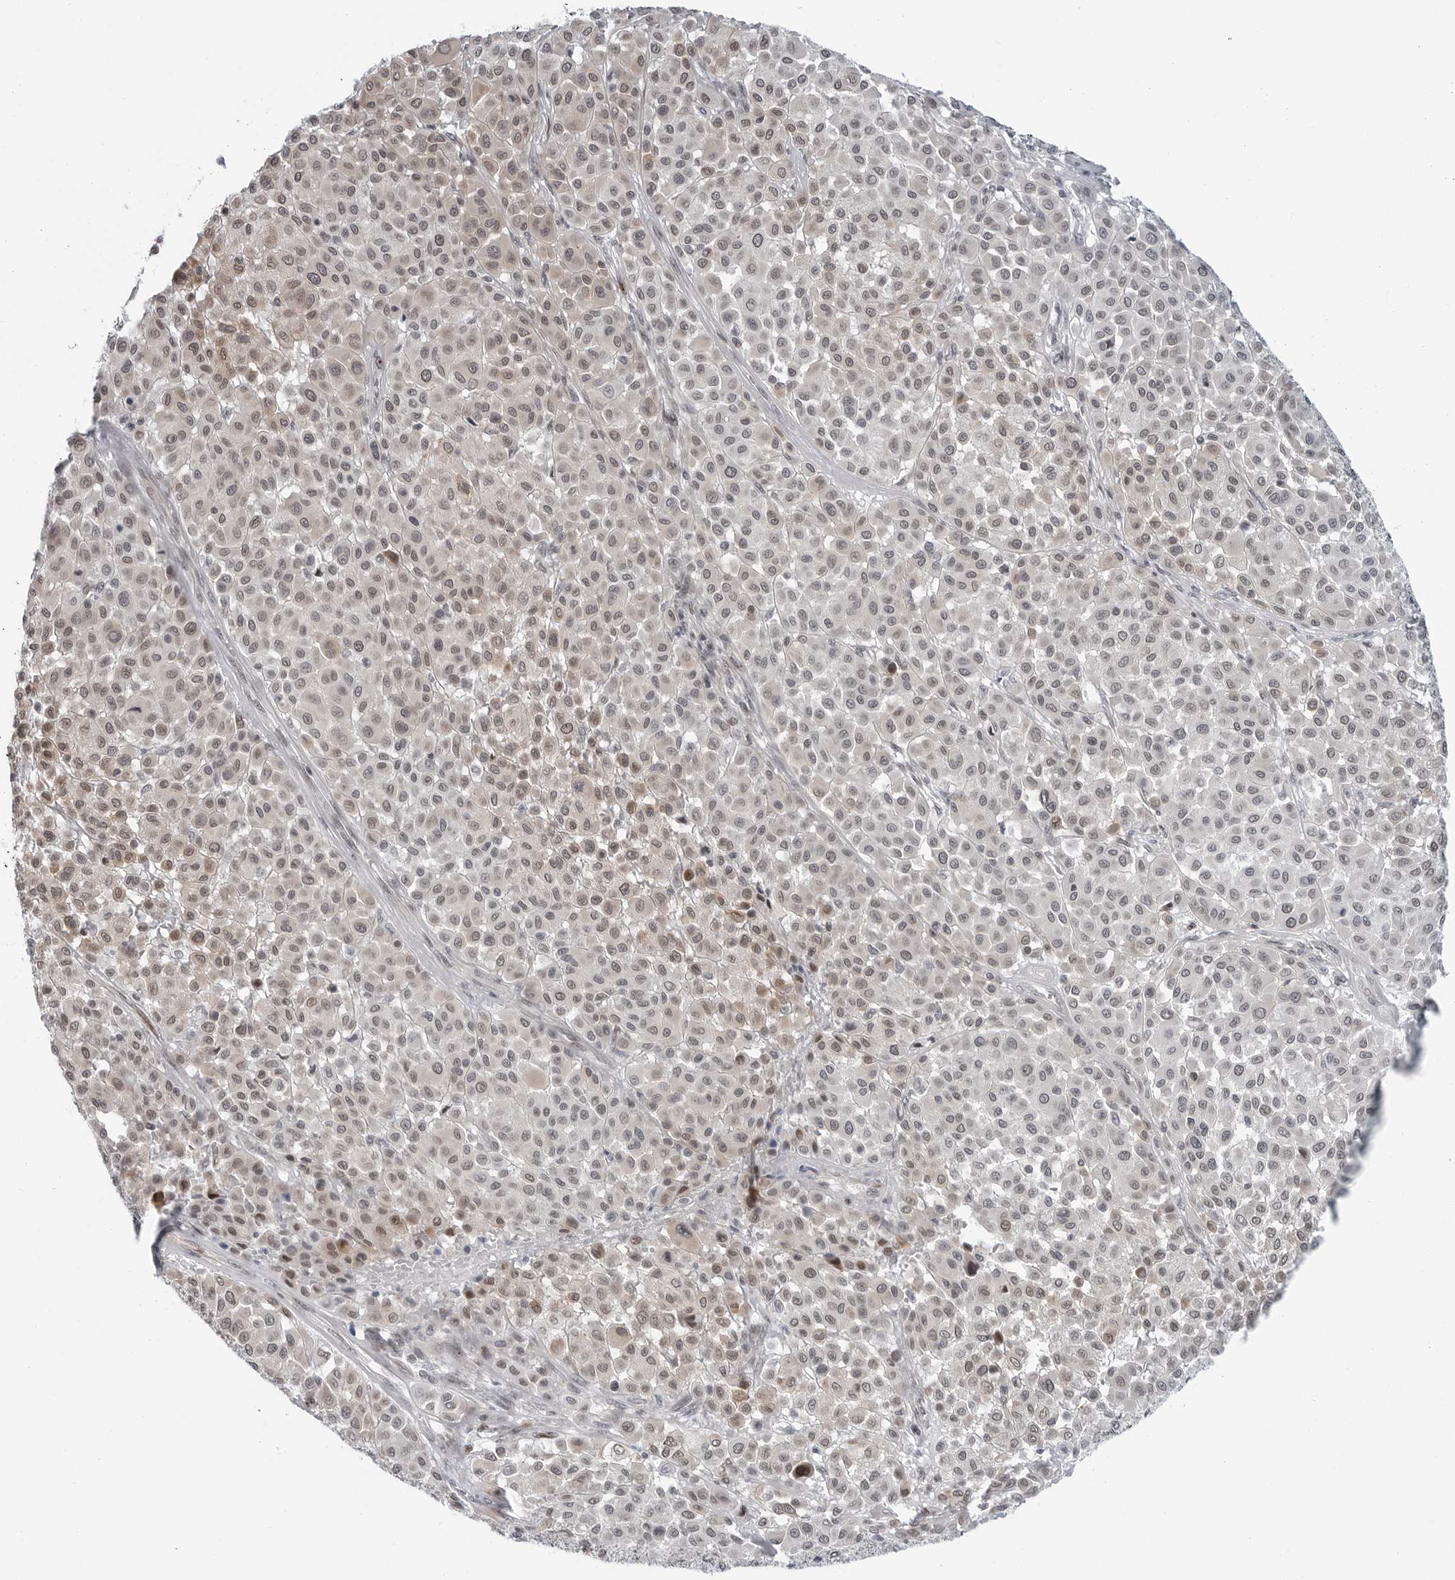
{"staining": {"intensity": "moderate", "quantity": "25%-75%", "location": "cytoplasmic/membranous"}, "tissue": "melanoma", "cell_type": "Tumor cells", "image_type": "cancer", "snomed": [{"axis": "morphology", "description": "Malignant melanoma, Metastatic site"}, {"axis": "topography", "description": "Soft tissue"}], "caption": "Immunohistochemistry image of neoplastic tissue: human malignant melanoma (metastatic site) stained using immunohistochemistry shows medium levels of moderate protein expression localized specifically in the cytoplasmic/membranous of tumor cells, appearing as a cytoplasmic/membranous brown color.", "gene": "FAM135B", "patient": {"sex": "male", "age": 41}}